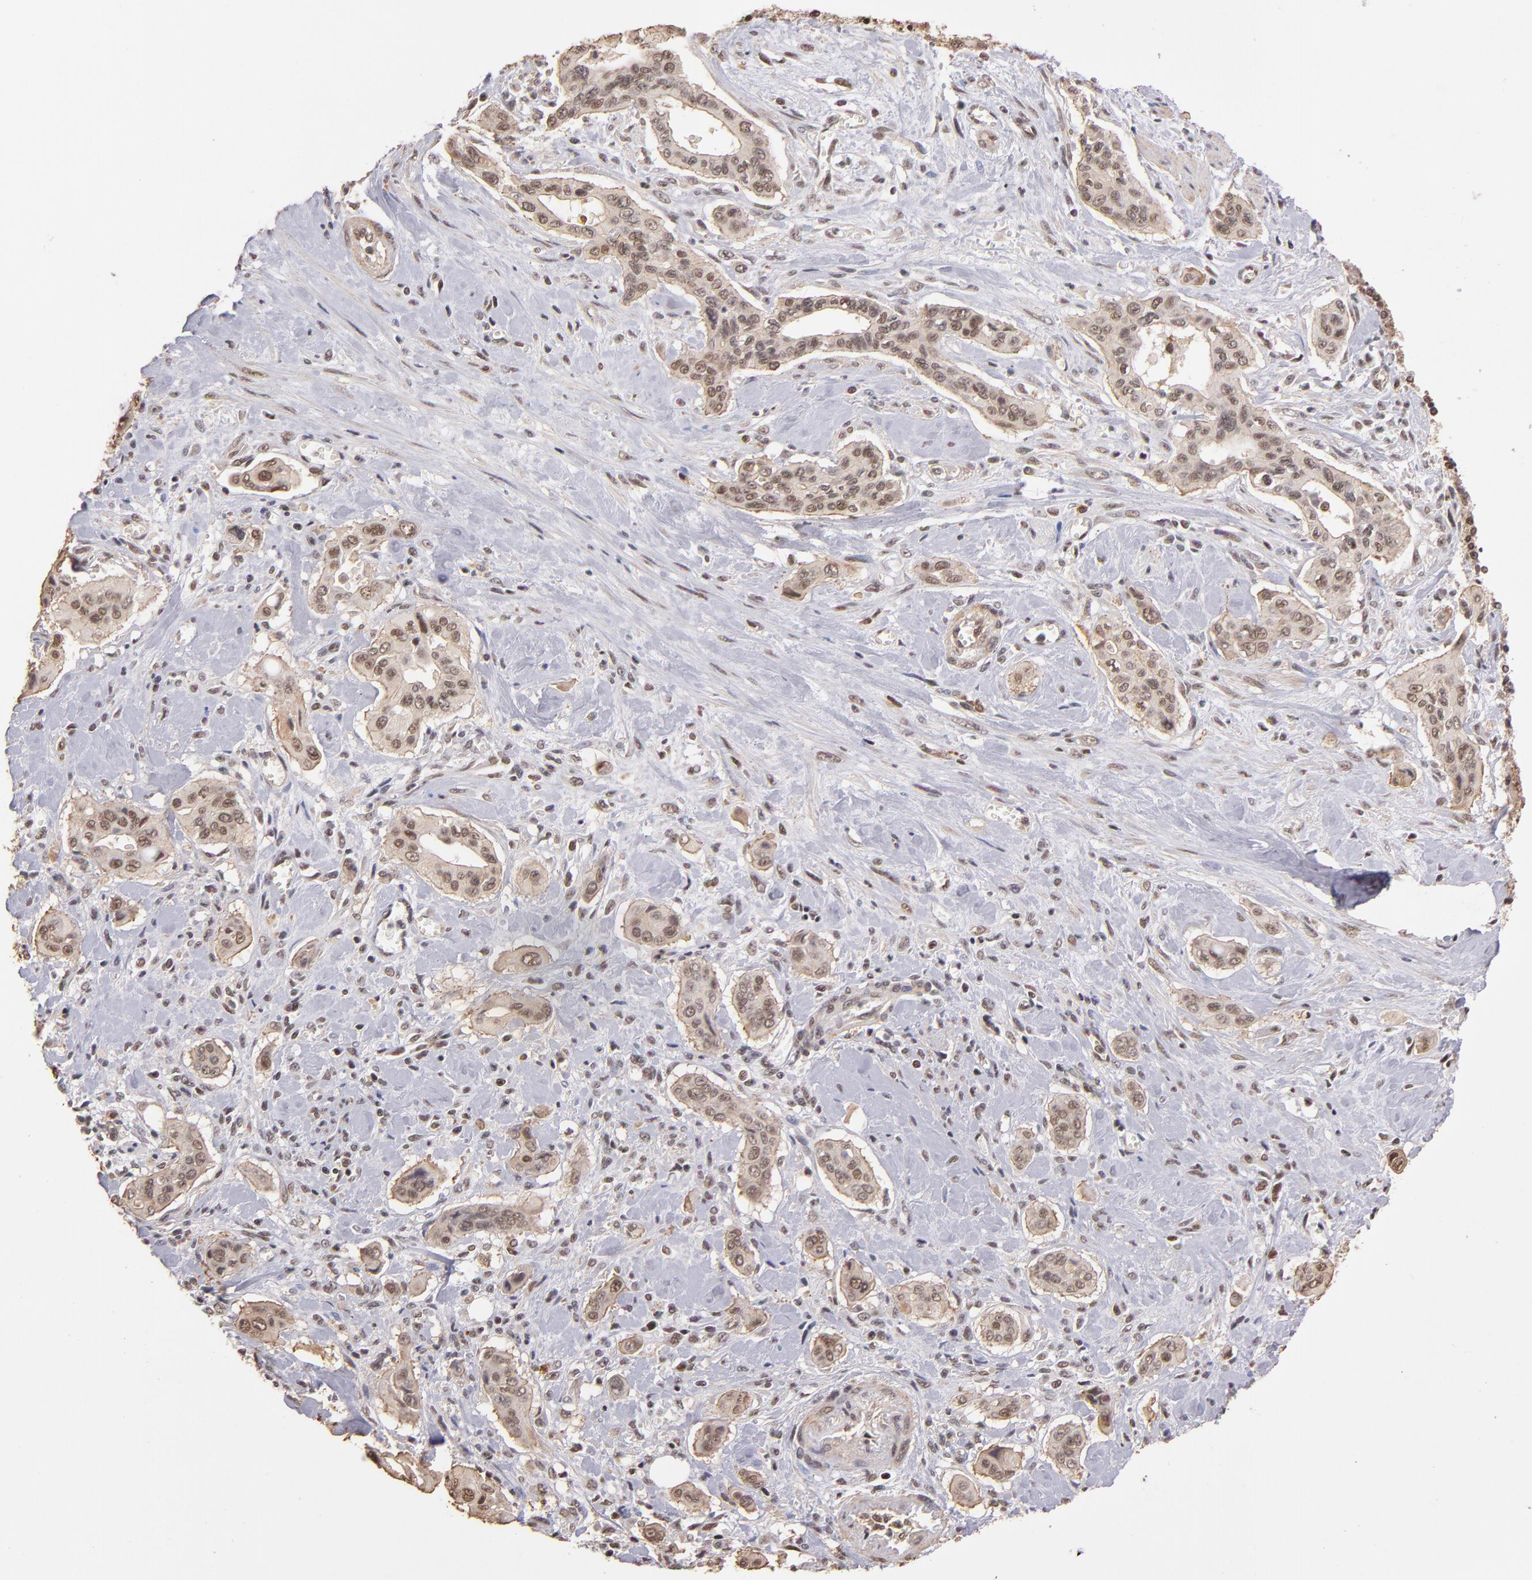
{"staining": {"intensity": "weak", "quantity": "25%-75%", "location": "cytoplasmic/membranous,nuclear"}, "tissue": "pancreatic cancer", "cell_type": "Tumor cells", "image_type": "cancer", "snomed": [{"axis": "morphology", "description": "Adenocarcinoma, NOS"}, {"axis": "topography", "description": "Pancreas"}], "caption": "Adenocarcinoma (pancreatic) stained with a brown dye demonstrates weak cytoplasmic/membranous and nuclear positive expression in about 25%-75% of tumor cells.", "gene": "TERF2", "patient": {"sex": "male", "age": 77}}